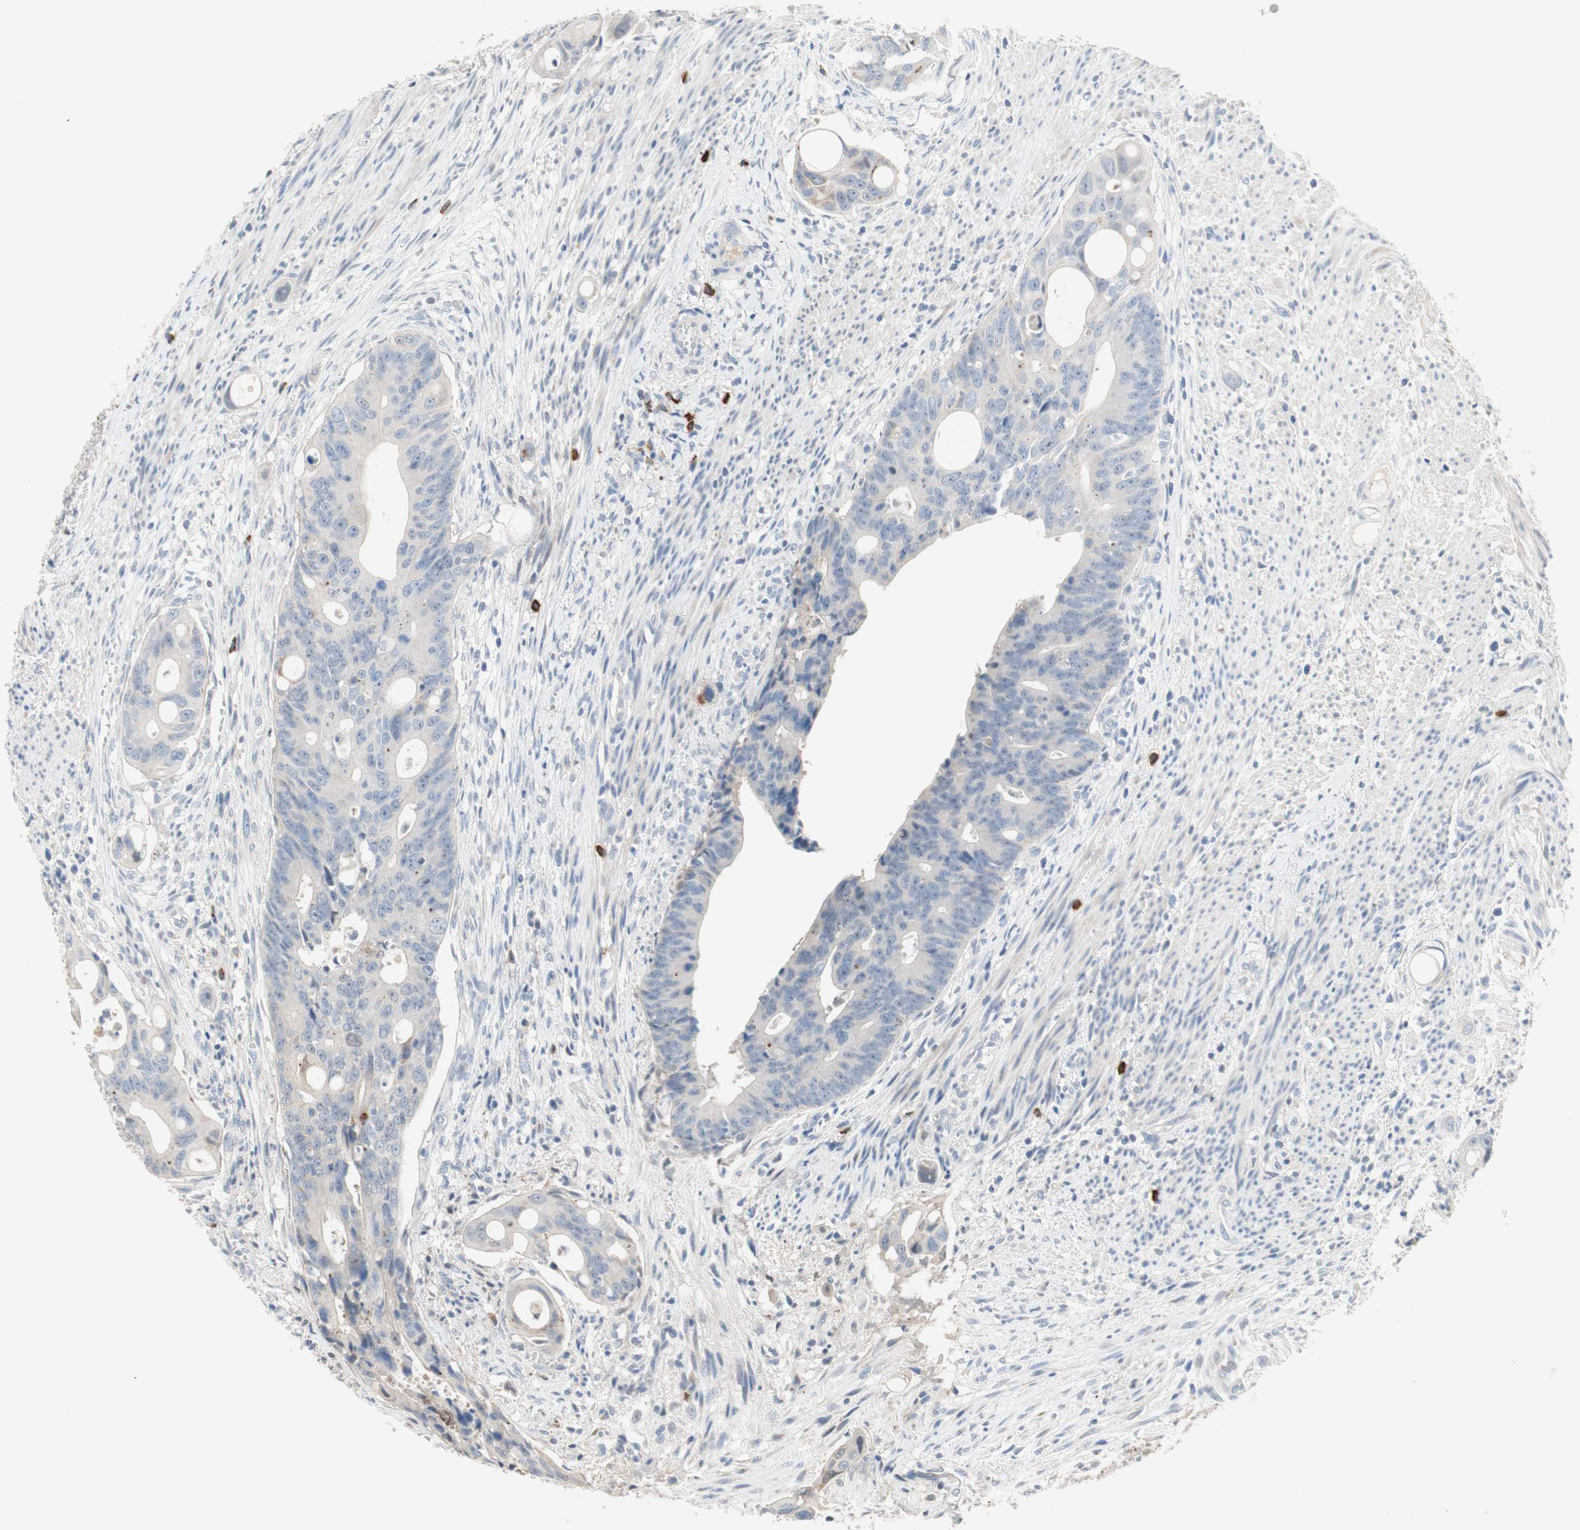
{"staining": {"intensity": "negative", "quantity": "none", "location": "none"}, "tissue": "colorectal cancer", "cell_type": "Tumor cells", "image_type": "cancer", "snomed": [{"axis": "morphology", "description": "Adenocarcinoma, NOS"}, {"axis": "topography", "description": "Colon"}], "caption": "A micrograph of colorectal cancer stained for a protein reveals no brown staining in tumor cells.", "gene": "PDZK1", "patient": {"sex": "female", "age": 57}}